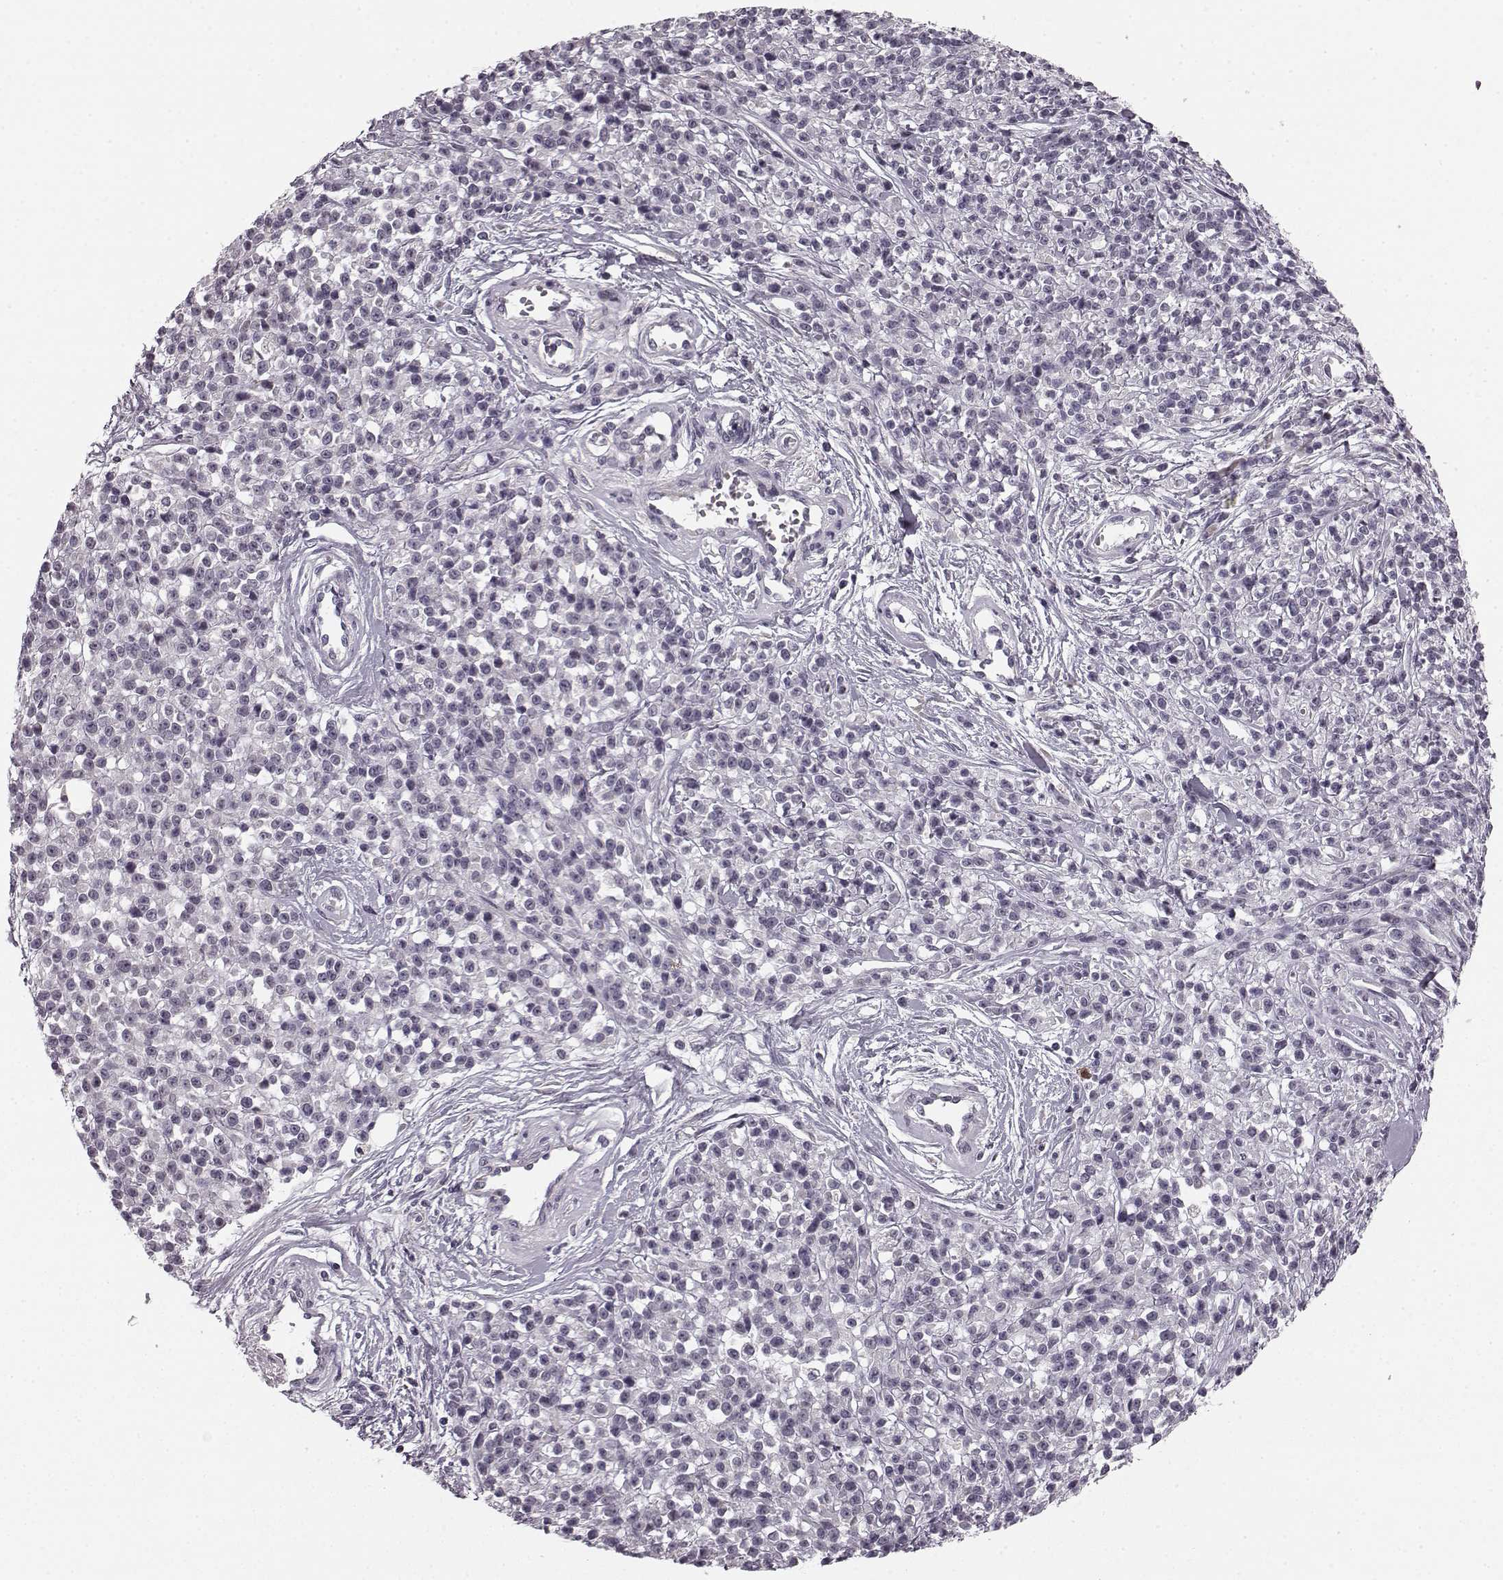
{"staining": {"intensity": "negative", "quantity": "none", "location": "none"}, "tissue": "melanoma", "cell_type": "Tumor cells", "image_type": "cancer", "snomed": [{"axis": "morphology", "description": "Malignant melanoma, NOS"}, {"axis": "topography", "description": "Skin"}, {"axis": "topography", "description": "Skin of trunk"}], "caption": "DAB (3,3'-diaminobenzidine) immunohistochemical staining of melanoma reveals no significant positivity in tumor cells. (Stains: DAB (3,3'-diaminobenzidine) immunohistochemistry with hematoxylin counter stain, Microscopy: brightfield microscopy at high magnification).", "gene": "FAM234B", "patient": {"sex": "male", "age": 74}}